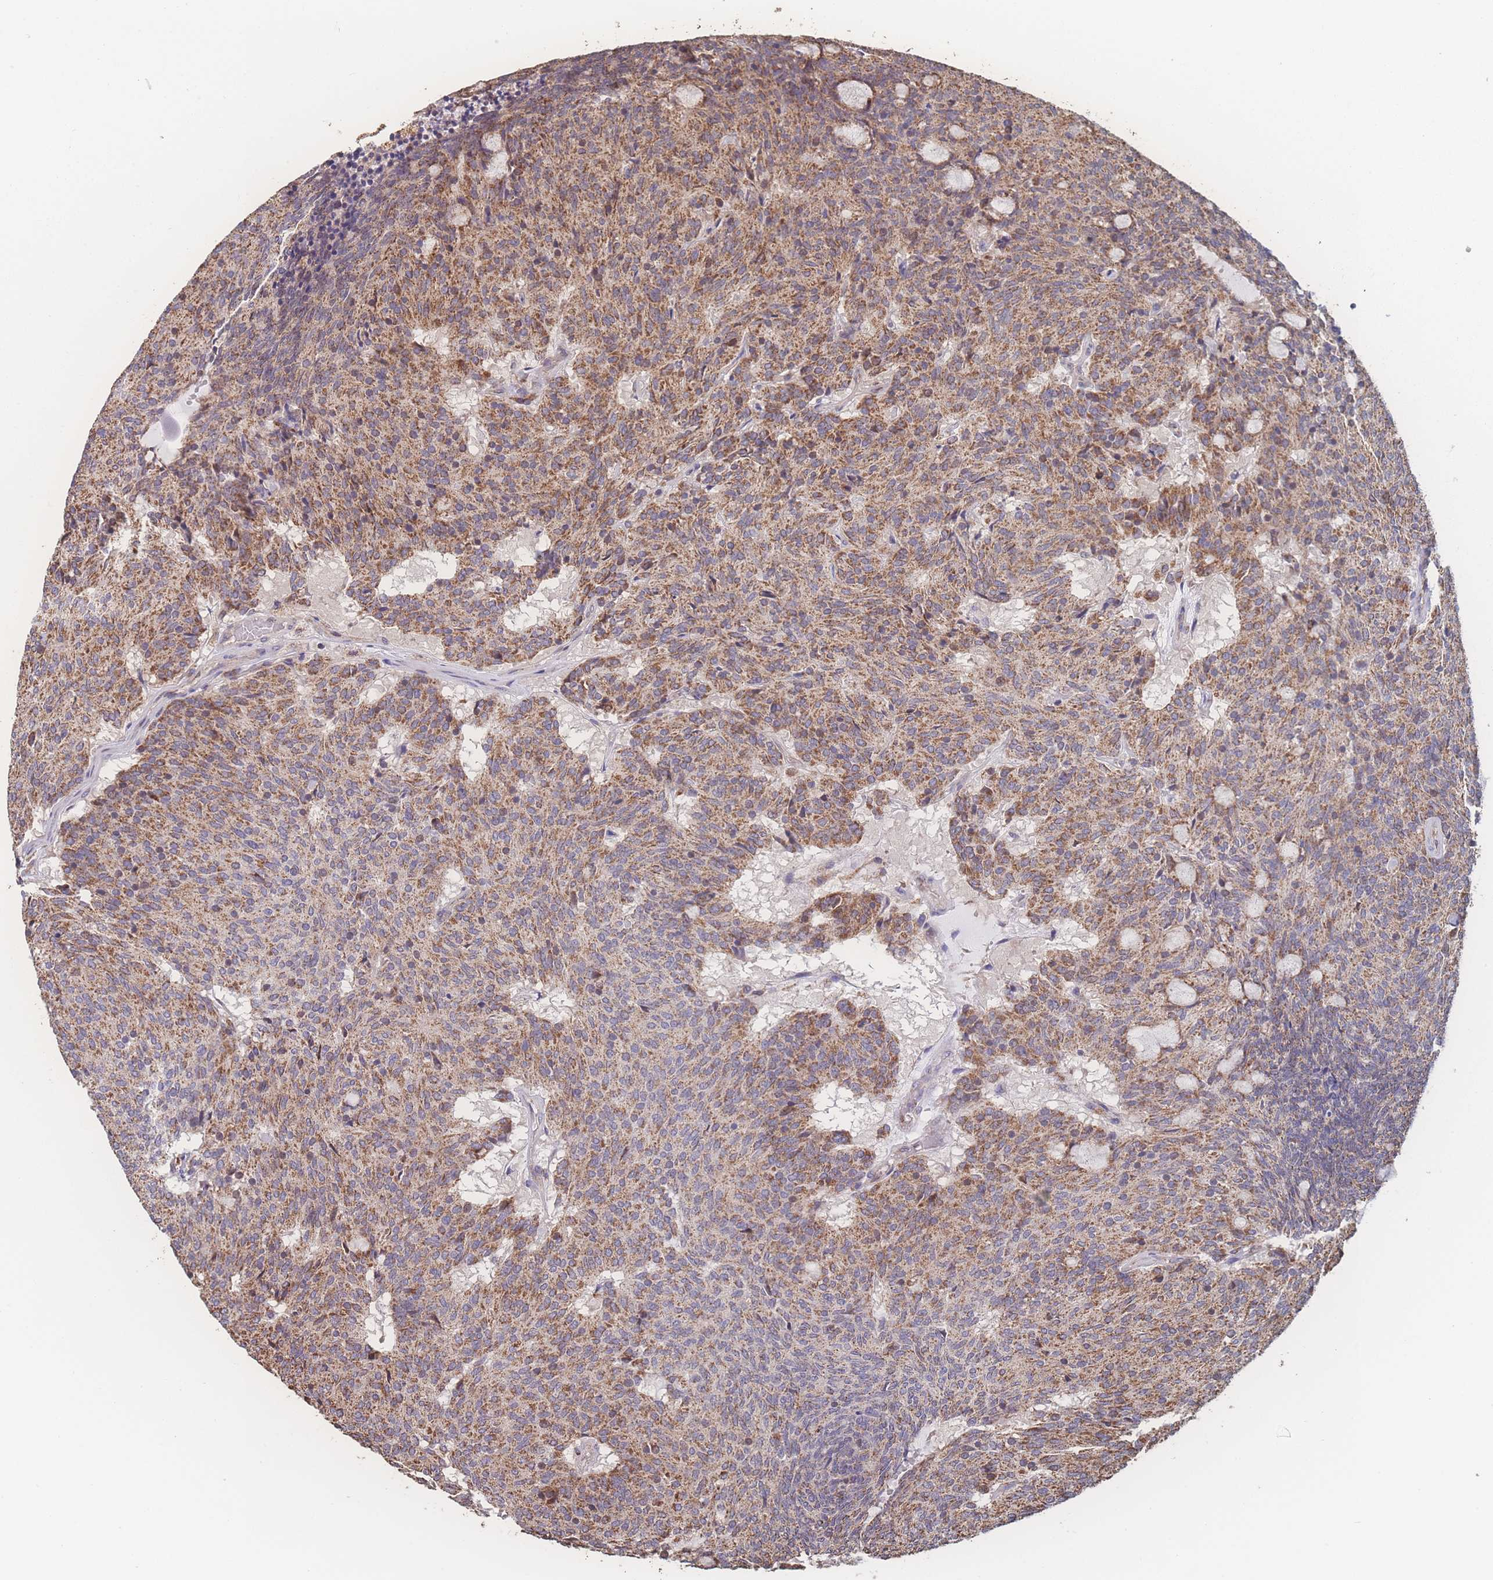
{"staining": {"intensity": "moderate", "quantity": ">75%", "location": "cytoplasmic/membranous"}, "tissue": "carcinoid", "cell_type": "Tumor cells", "image_type": "cancer", "snomed": [{"axis": "morphology", "description": "Carcinoid, malignant, NOS"}, {"axis": "topography", "description": "Pancreas"}], "caption": "Immunohistochemical staining of human malignant carcinoid displays moderate cytoplasmic/membranous protein expression in approximately >75% of tumor cells.", "gene": "SGSM3", "patient": {"sex": "female", "age": 54}}